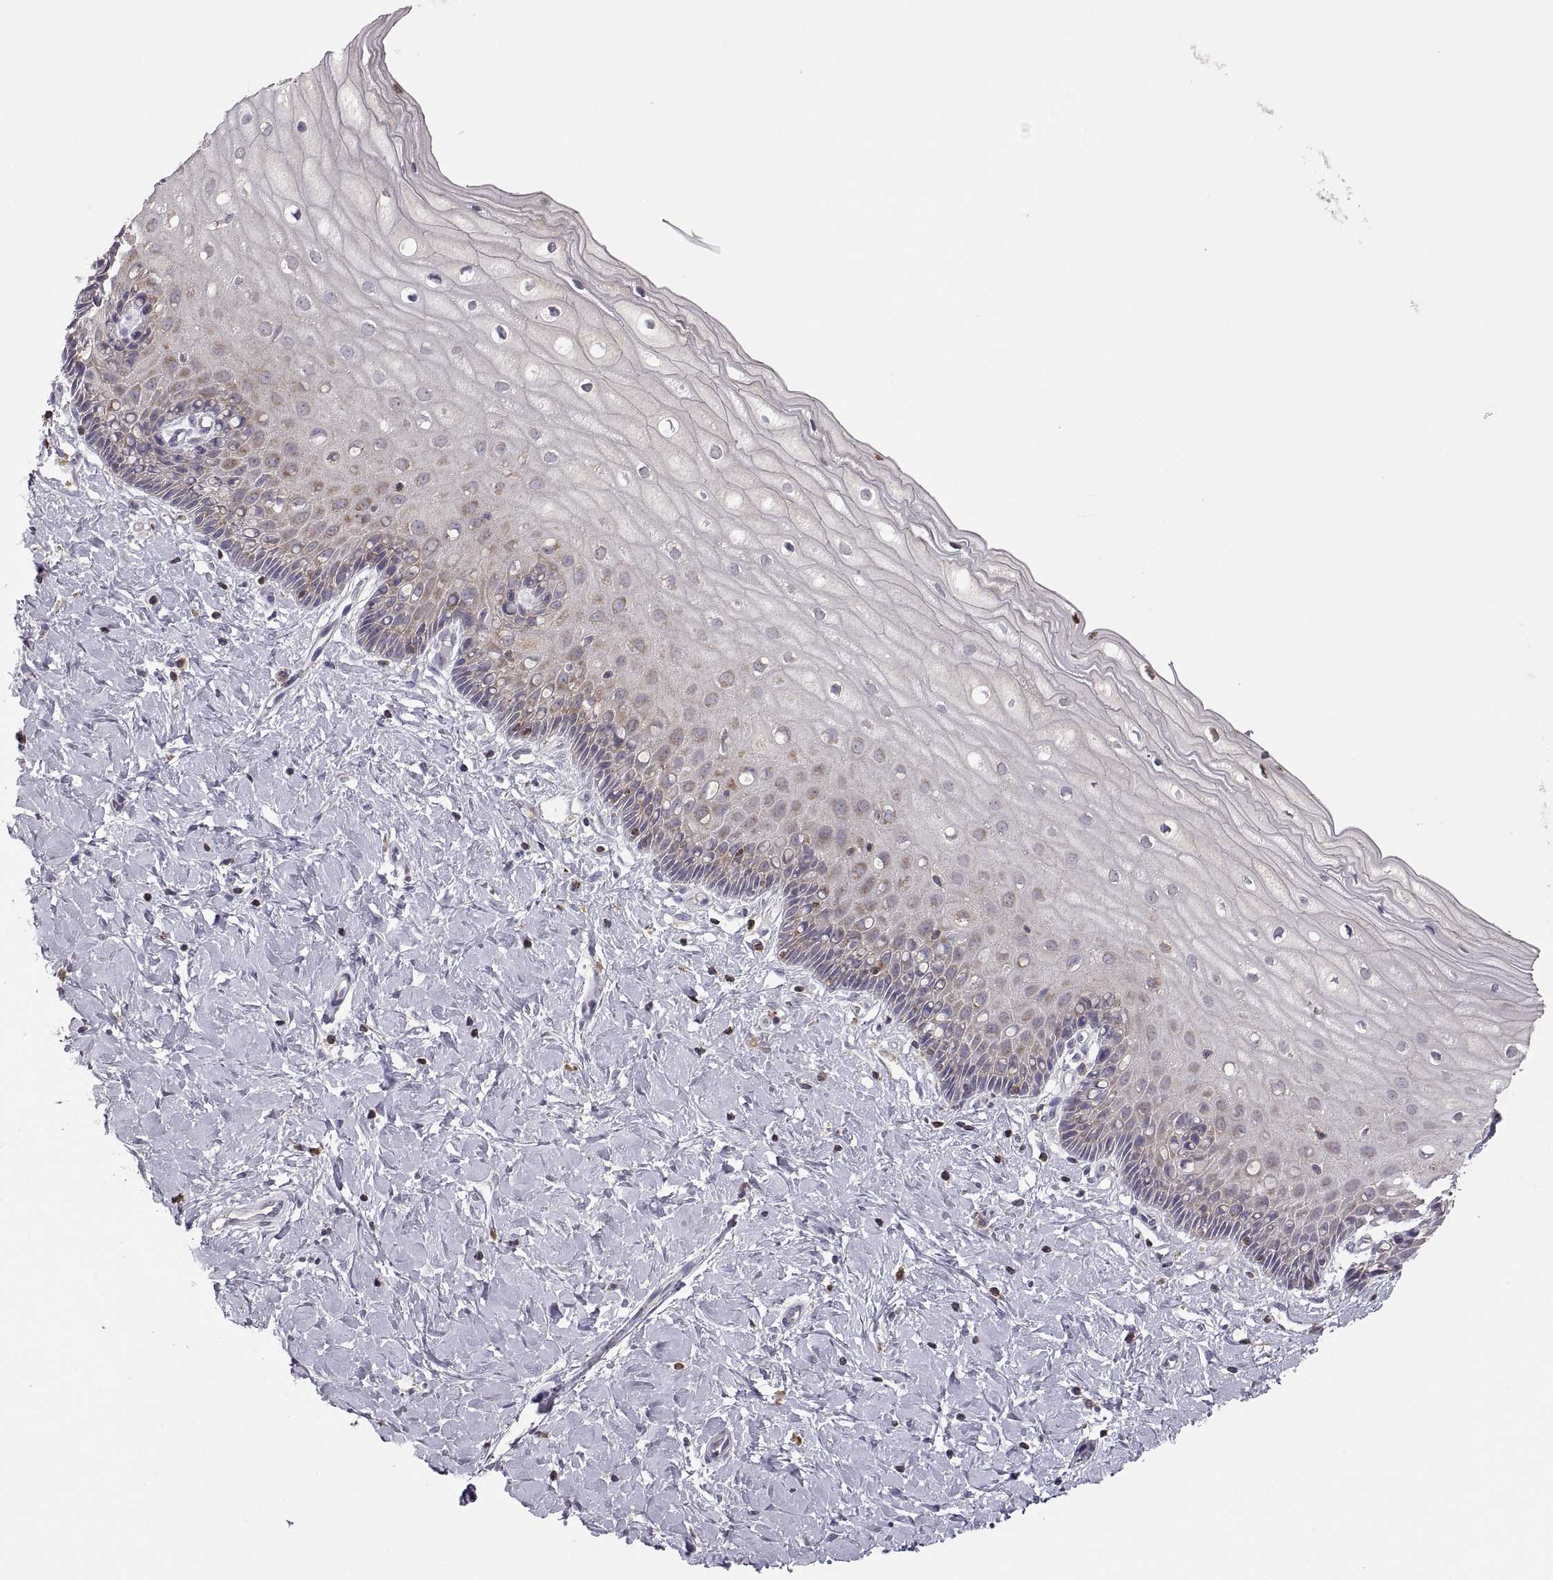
{"staining": {"intensity": "weak", "quantity": "25%-75%", "location": "cytoplasmic/membranous"}, "tissue": "cervix", "cell_type": "Squamous epithelial cells", "image_type": "normal", "snomed": [{"axis": "morphology", "description": "Normal tissue, NOS"}, {"axis": "topography", "description": "Cervix"}], "caption": "Cervix stained with immunohistochemistry shows weak cytoplasmic/membranous staining in about 25%-75% of squamous epithelial cells.", "gene": "EZR", "patient": {"sex": "female", "age": 37}}